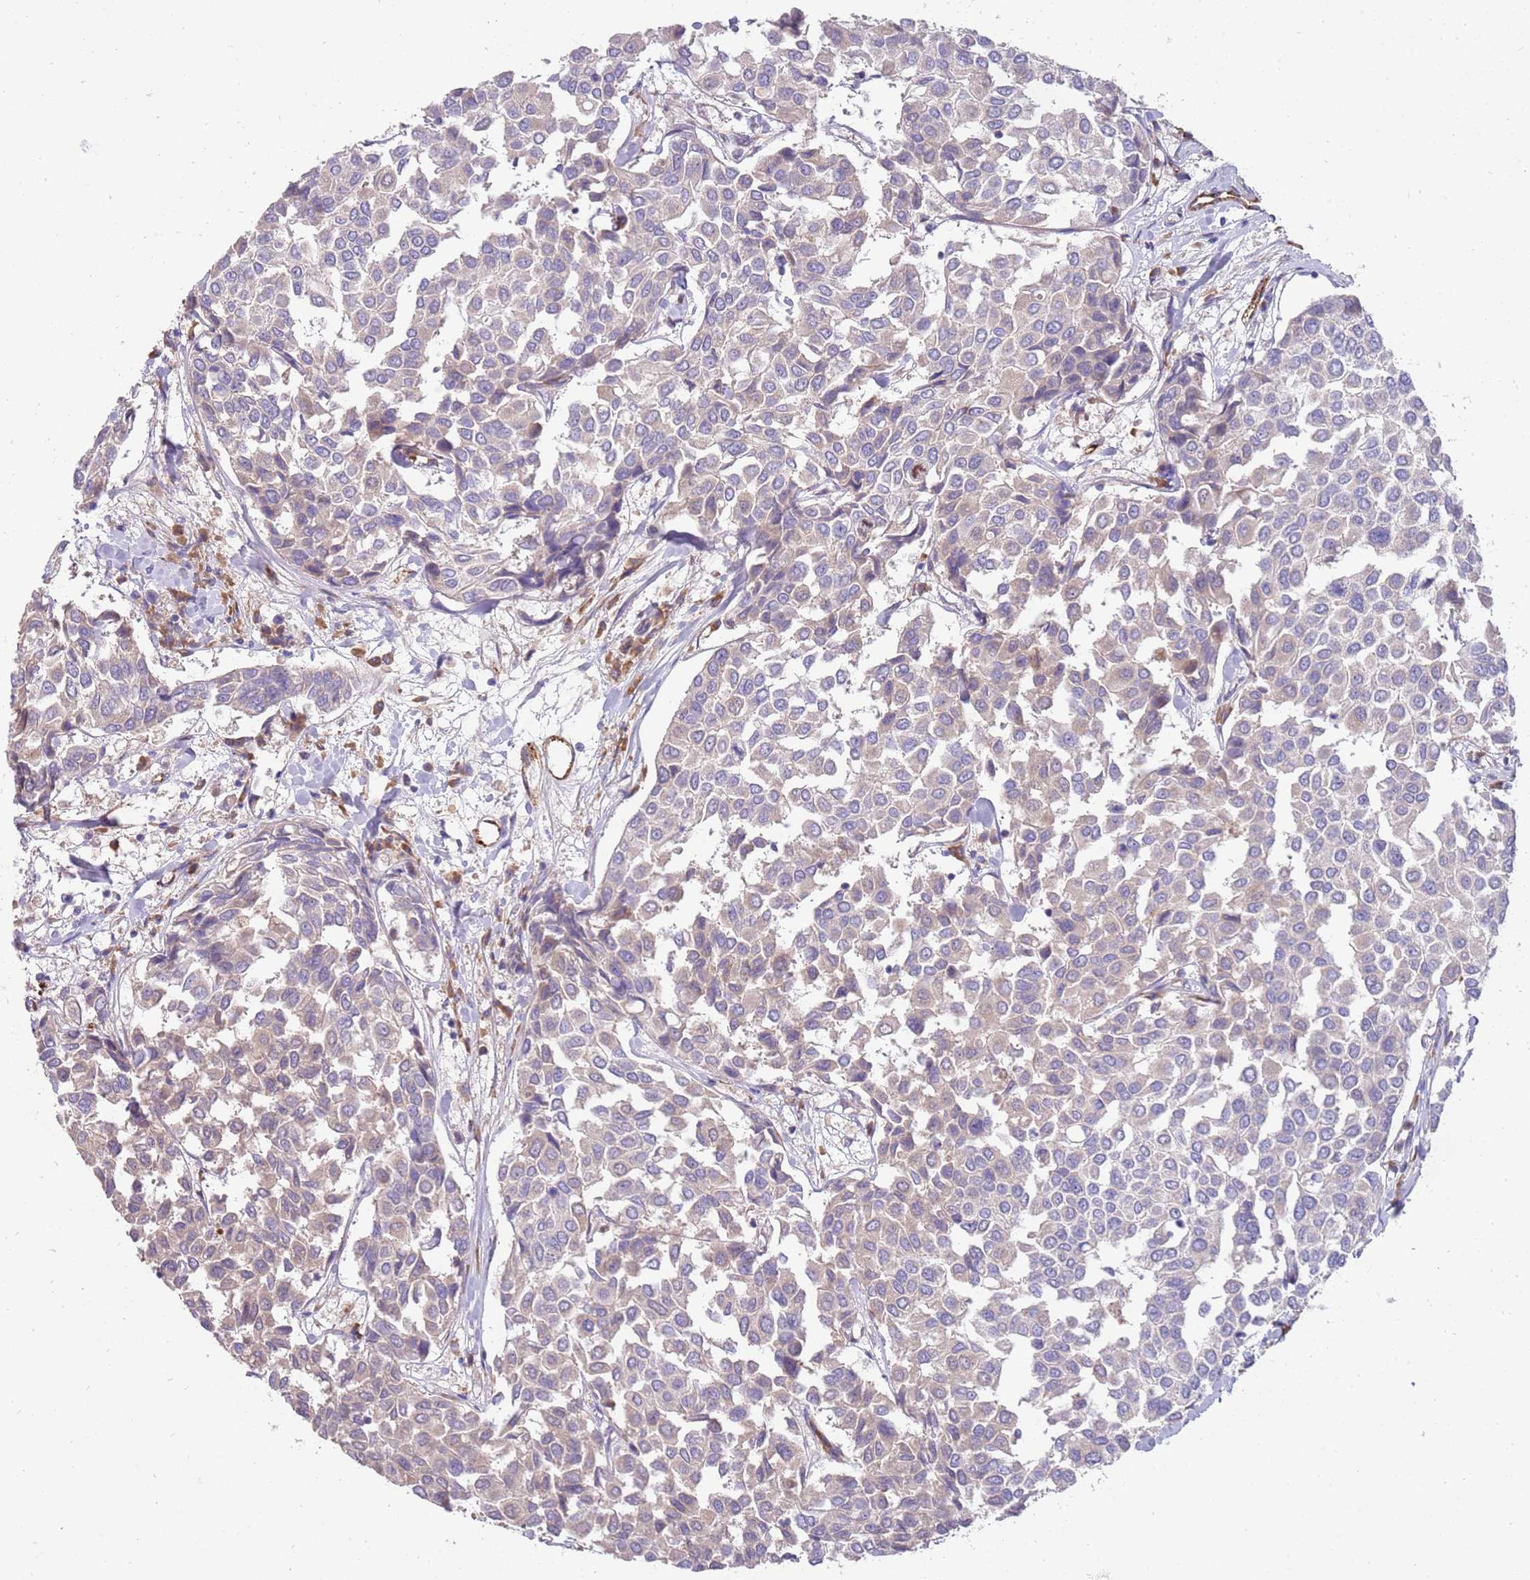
{"staining": {"intensity": "negative", "quantity": "none", "location": "none"}, "tissue": "breast cancer", "cell_type": "Tumor cells", "image_type": "cancer", "snomed": [{"axis": "morphology", "description": "Duct carcinoma"}, {"axis": "topography", "description": "Breast"}], "caption": "There is no significant positivity in tumor cells of breast cancer (invasive ductal carcinoma). The staining was performed using DAB (3,3'-diaminobenzidine) to visualize the protein expression in brown, while the nuclei were stained in blue with hematoxylin (Magnification: 20x).", "gene": "NMUR2", "patient": {"sex": "female", "age": 55}}